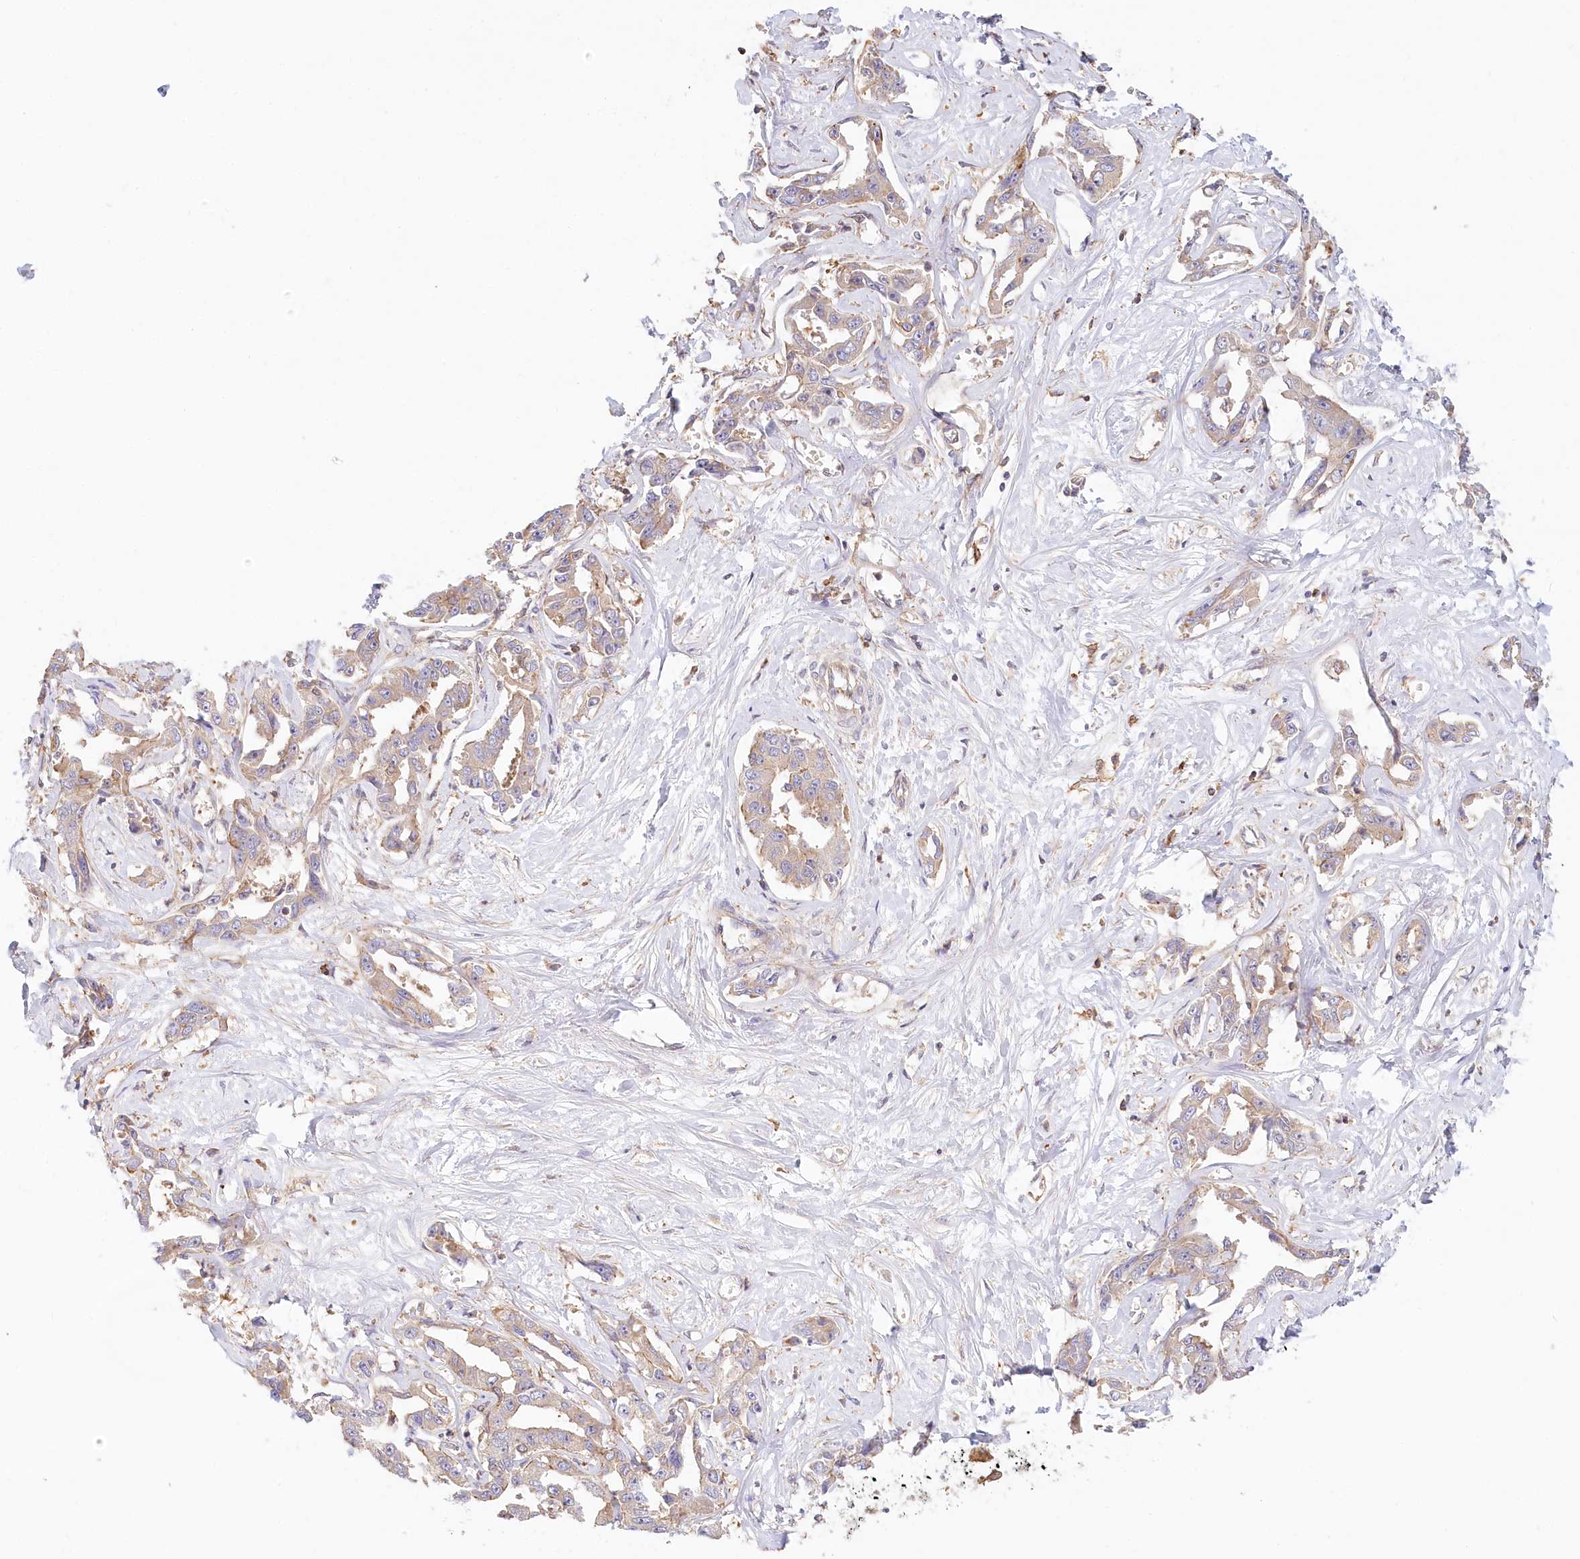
{"staining": {"intensity": "weak", "quantity": "<25%", "location": "cytoplasmic/membranous"}, "tissue": "liver cancer", "cell_type": "Tumor cells", "image_type": "cancer", "snomed": [{"axis": "morphology", "description": "Cholangiocarcinoma"}, {"axis": "topography", "description": "Liver"}], "caption": "Protein analysis of liver cholangiocarcinoma reveals no significant staining in tumor cells.", "gene": "UMPS", "patient": {"sex": "male", "age": 59}}